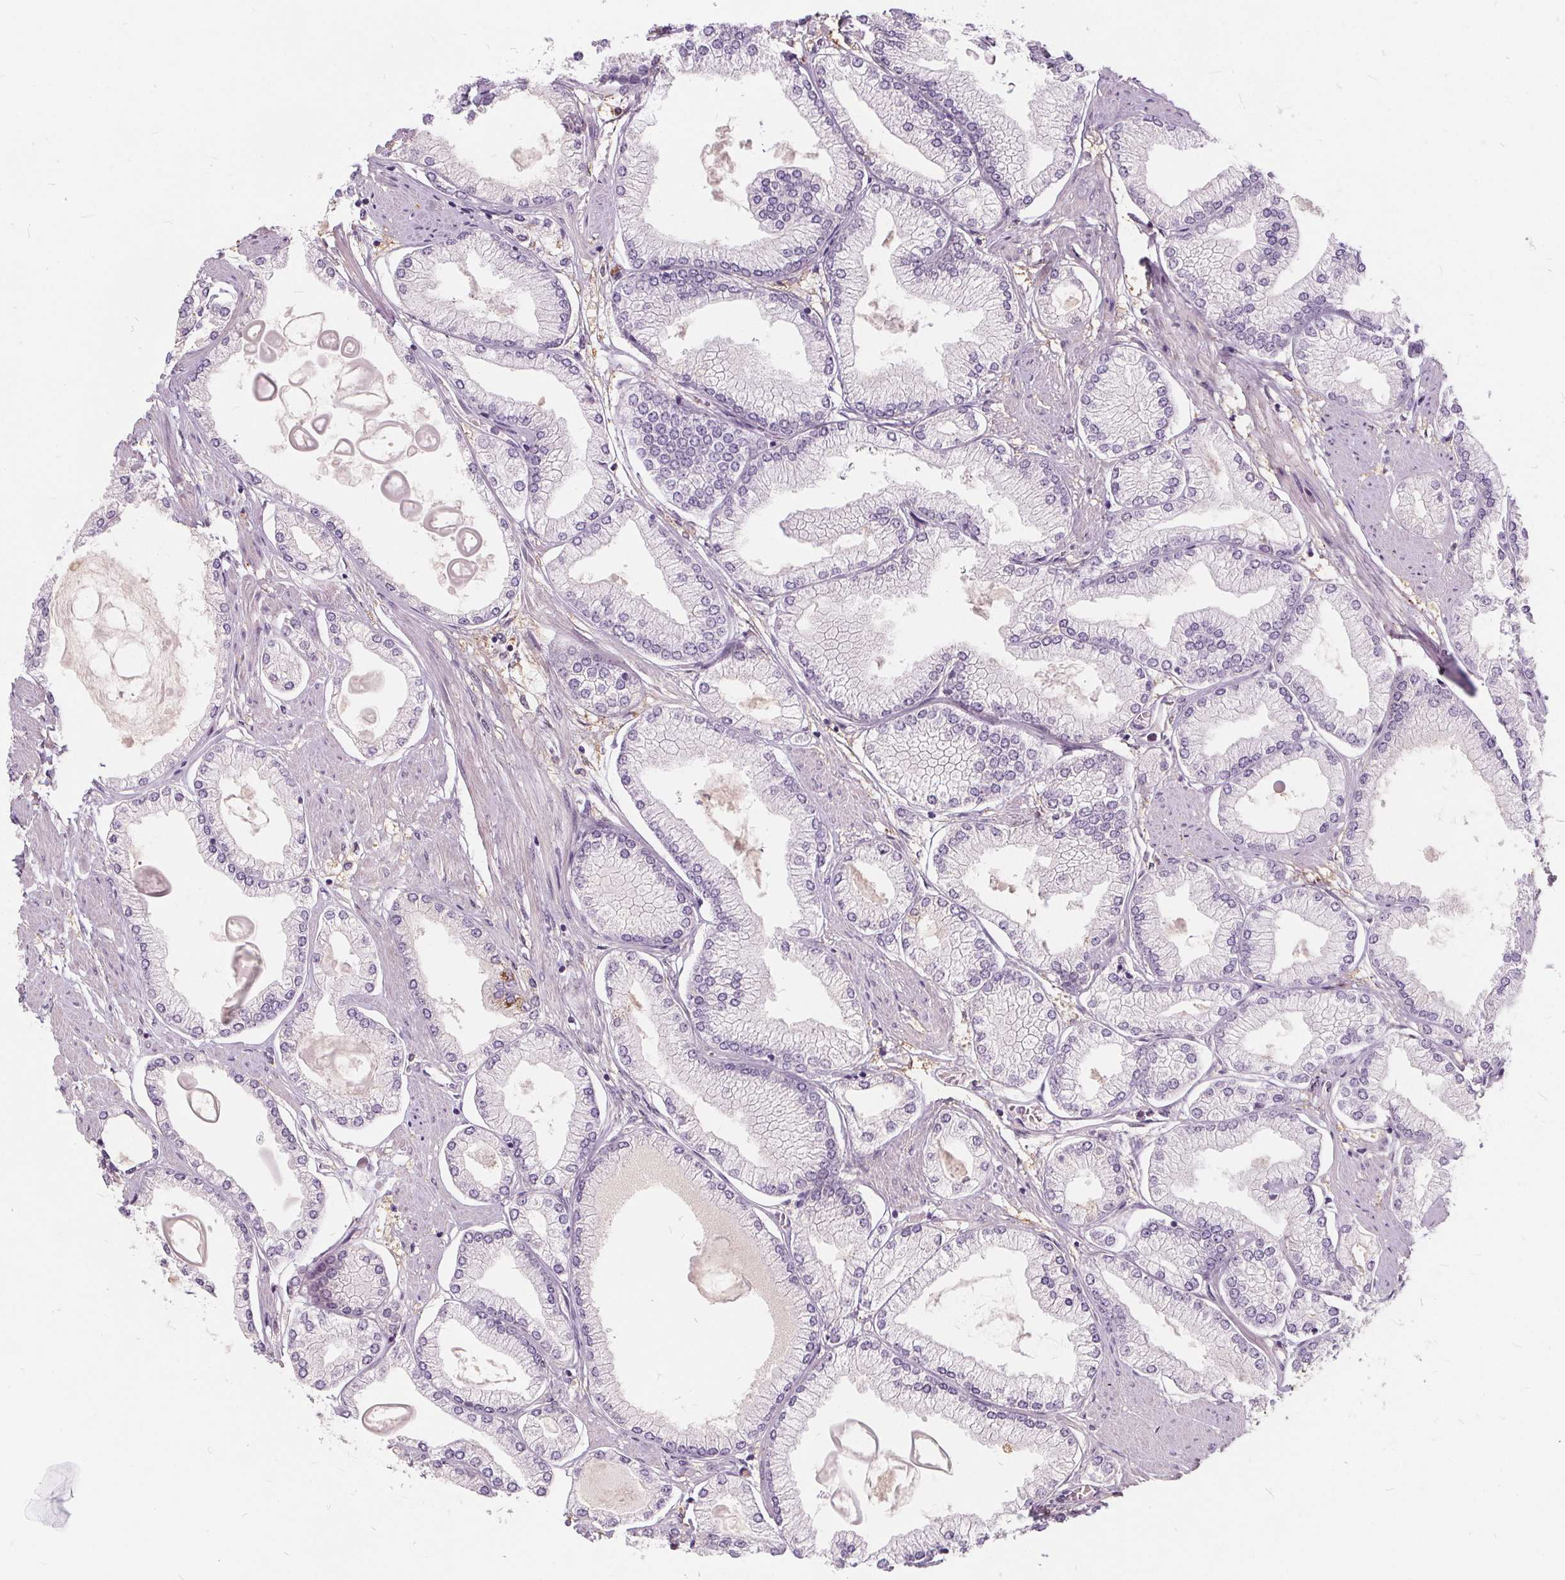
{"staining": {"intensity": "negative", "quantity": "none", "location": "none"}, "tissue": "prostate cancer", "cell_type": "Tumor cells", "image_type": "cancer", "snomed": [{"axis": "morphology", "description": "Adenocarcinoma, High grade"}, {"axis": "topography", "description": "Prostate"}], "caption": "Tumor cells show no significant staining in prostate adenocarcinoma (high-grade).", "gene": "HAAO", "patient": {"sex": "male", "age": 68}}